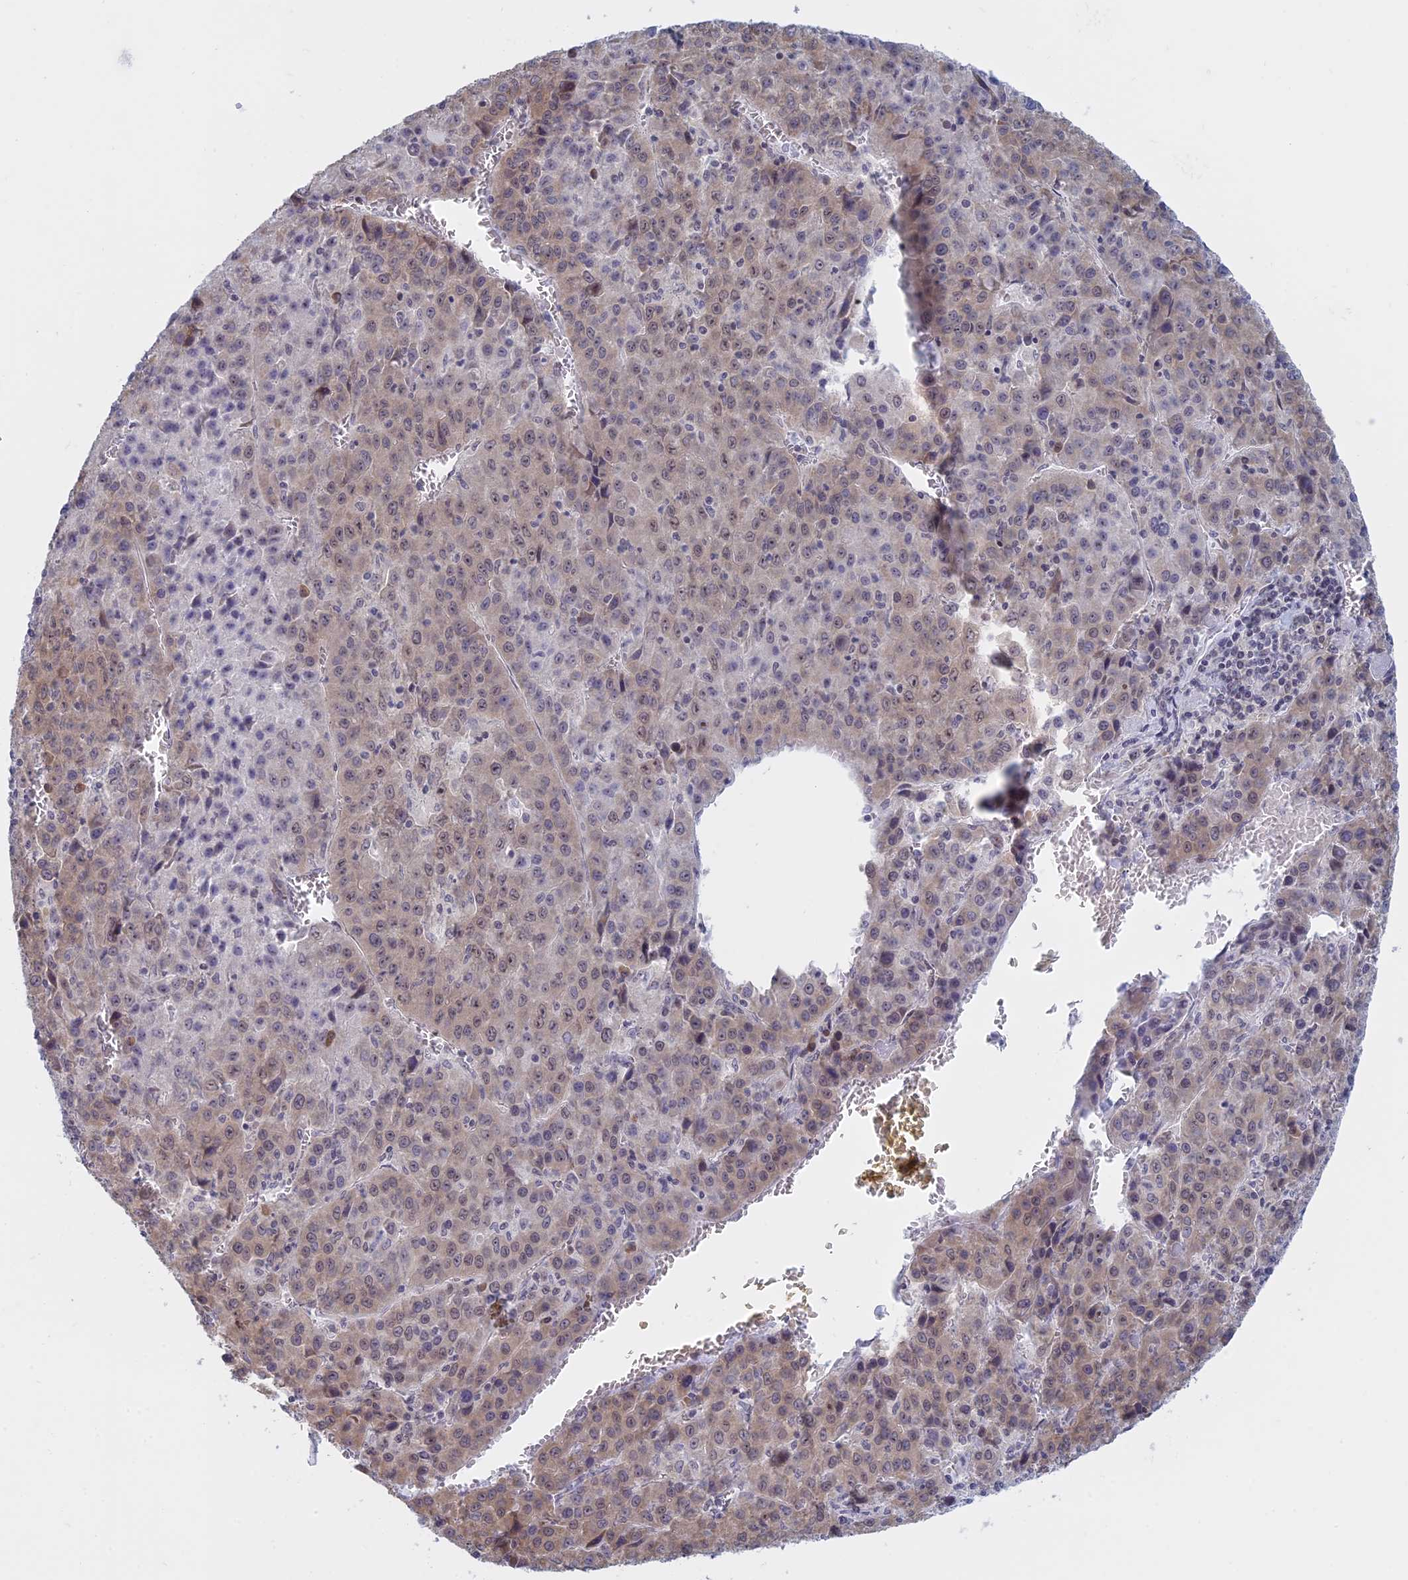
{"staining": {"intensity": "weak", "quantity": "25%-75%", "location": "cytoplasmic/membranous,nuclear"}, "tissue": "liver cancer", "cell_type": "Tumor cells", "image_type": "cancer", "snomed": [{"axis": "morphology", "description": "Carcinoma, Hepatocellular, NOS"}, {"axis": "topography", "description": "Liver"}], "caption": "Liver cancer (hepatocellular carcinoma) was stained to show a protein in brown. There is low levels of weak cytoplasmic/membranous and nuclear staining in approximately 25%-75% of tumor cells. The staining was performed using DAB to visualize the protein expression in brown, while the nuclei were stained in blue with hematoxylin (Magnification: 20x).", "gene": "RPS19BP1", "patient": {"sex": "female", "age": 53}}